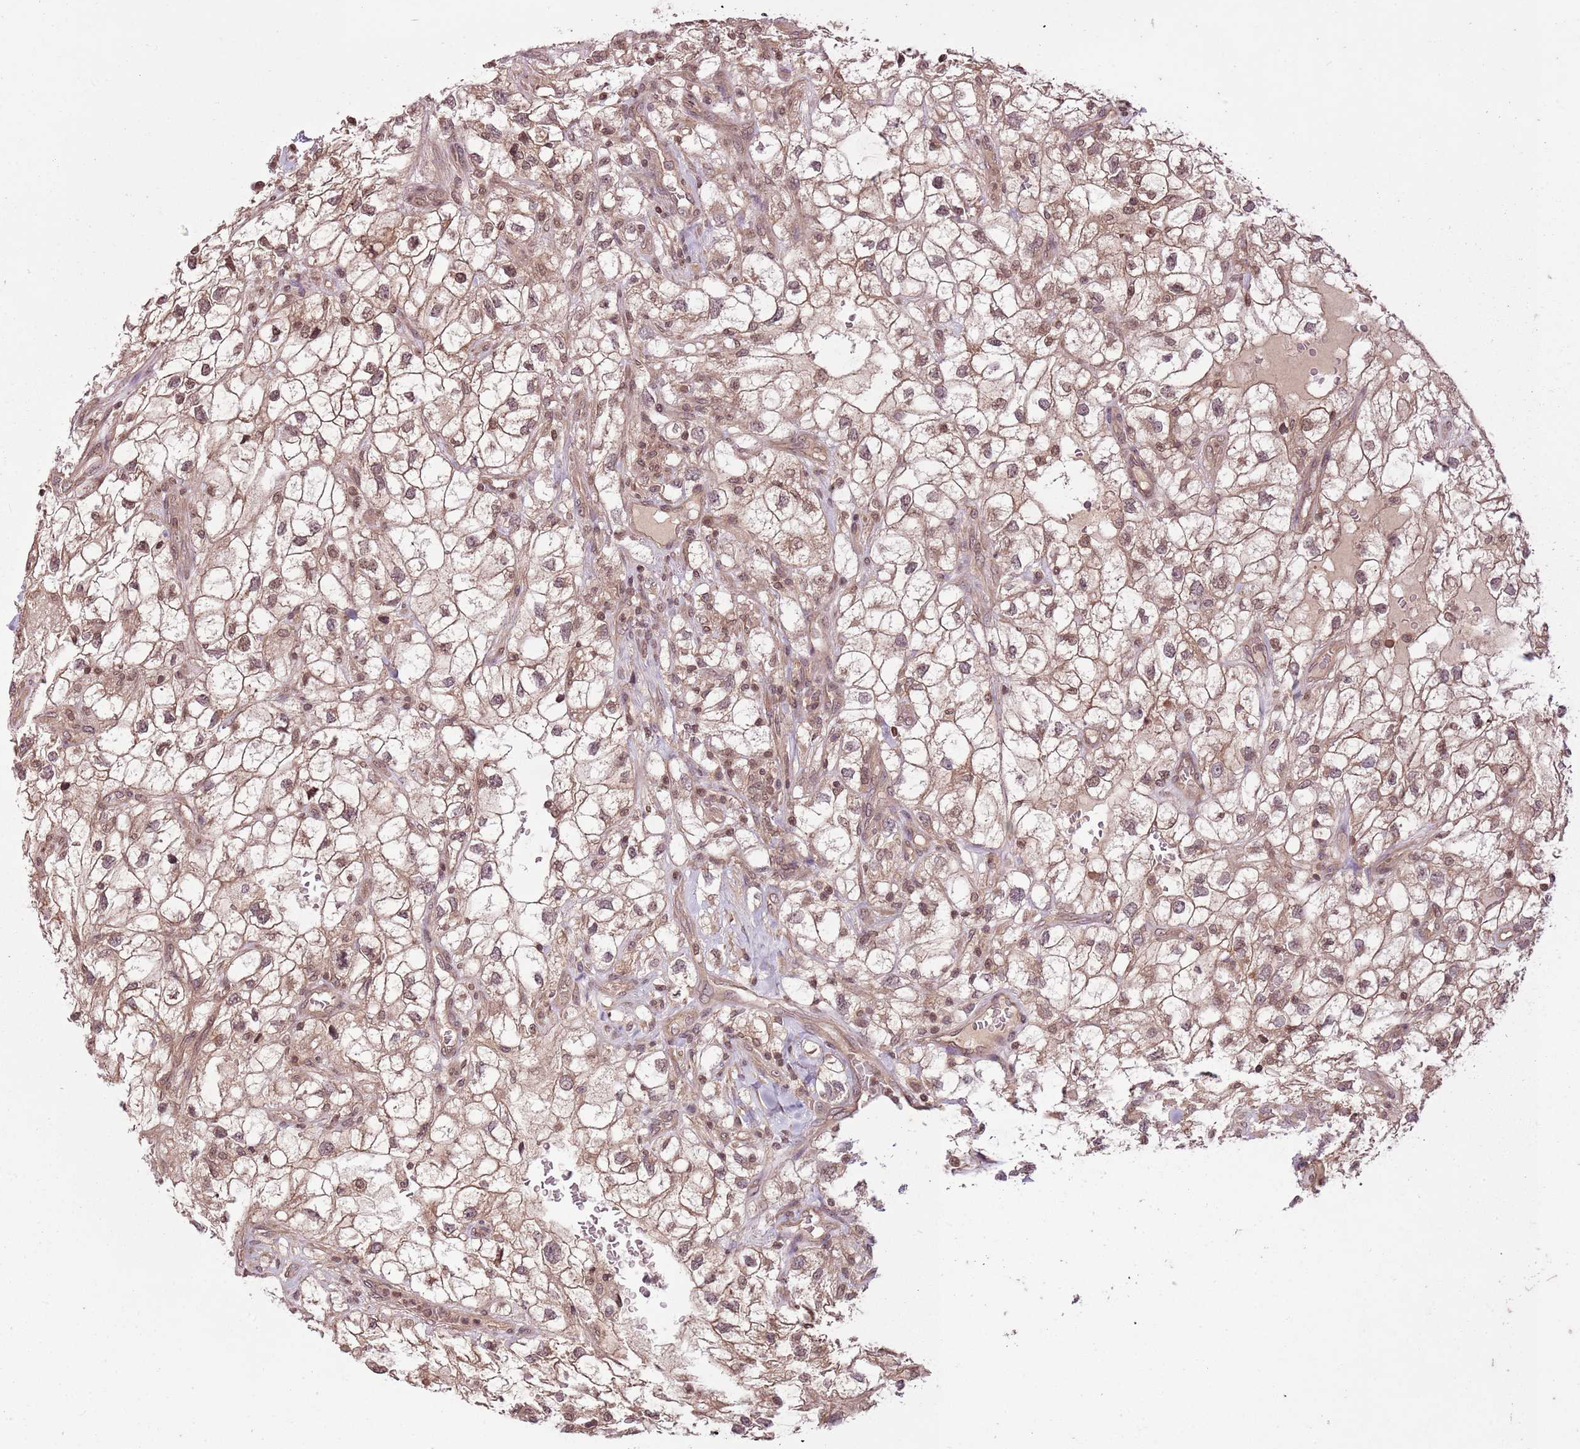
{"staining": {"intensity": "moderate", "quantity": ">75%", "location": "cytoplasmic/membranous,nuclear"}, "tissue": "renal cancer", "cell_type": "Tumor cells", "image_type": "cancer", "snomed": [{"axis": "morphology", "description": "Adenocarcinoma, NOS"}, {"axis": "topography", "description": "Kidney"}], "caption": "Immunohistochemistry (DAB (3,3'-diaminobenzidine)) staining of renal cancer (adenocarcinoma) displays moderate cytoplasmic/membranous and nuclear protein expression in about >75% of tumor cells.", "gene": "CAPN9", "patient": {"sex": "male", "age": 59}}